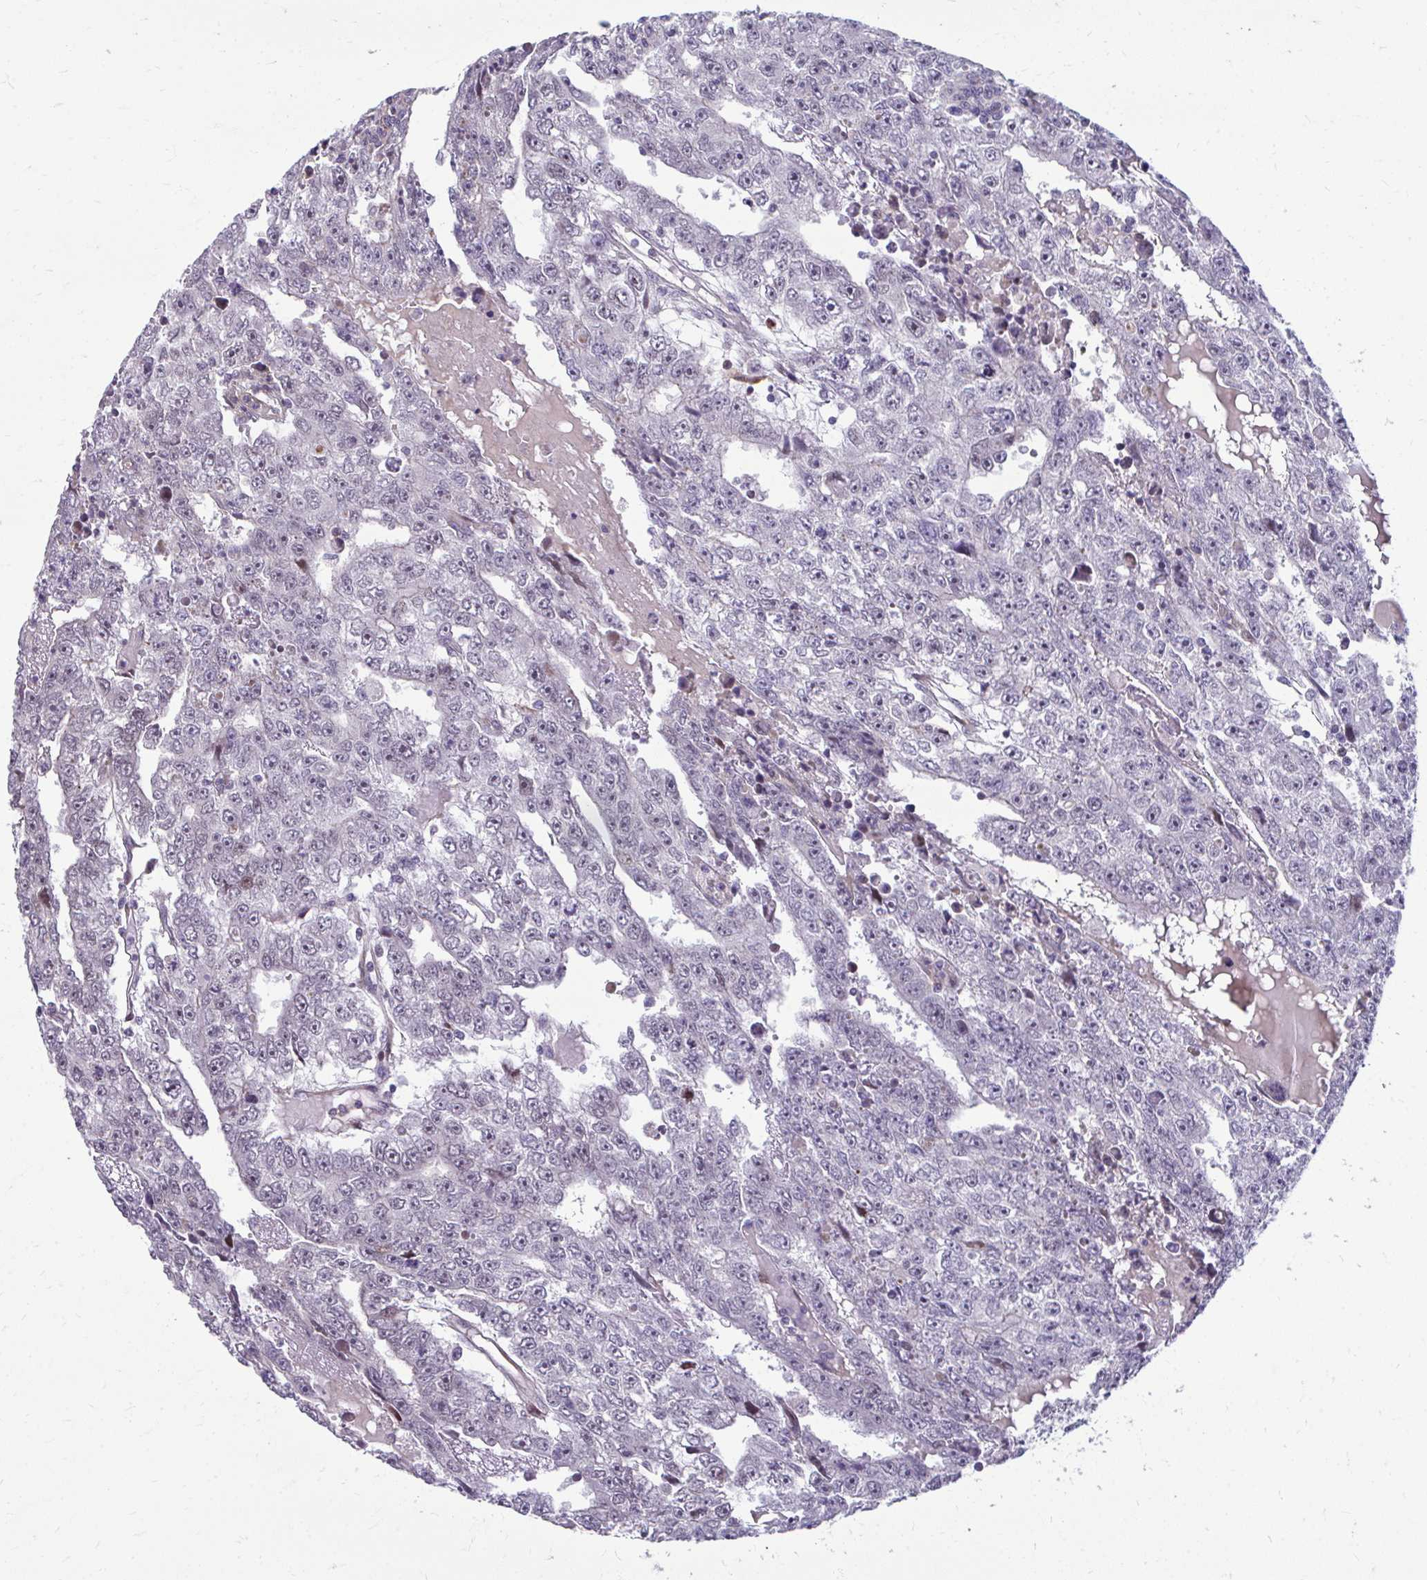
{"staining": {"intensity": "weak", "quantity": "<25%", "location": "nuclear"}, "tissue": "testis cancer", "cell_type": "Tumor cells", "image_type": "cancer", "snomed": [{"axis": "morphology", "description": "Carcinoma, Embryonal, NOS"}, {"axis": "topography", "description": "Testis"}], "caption": "Immunohistochemistry (IHC) image of neoplastic tissue: human embryonal carcinoma (testis) stained with DAB displays no significant protein positivity in tumor cells.", "gene": "MAF1", "patient": {"sex": "male", "age": 20}}